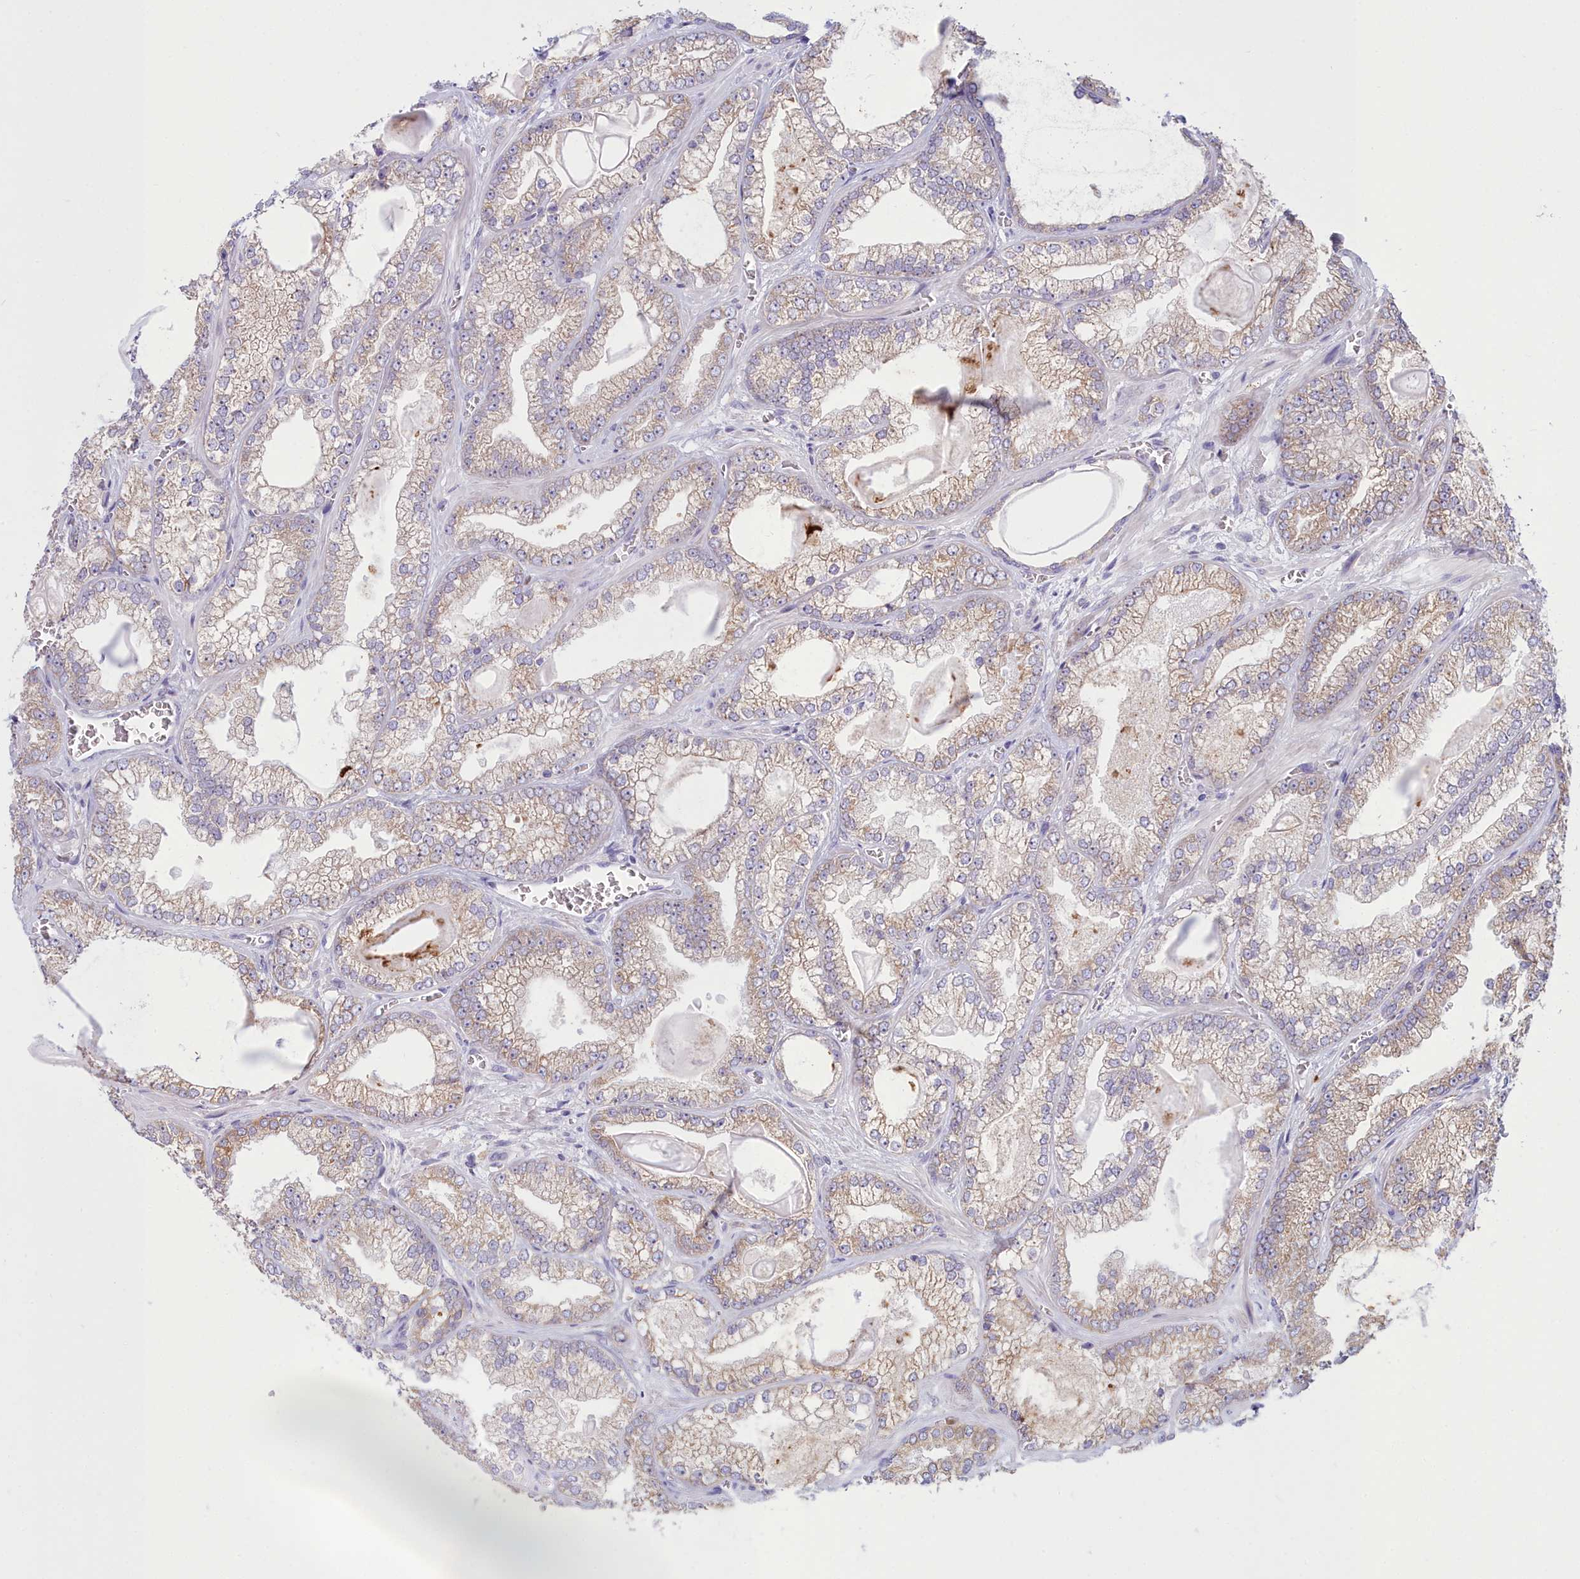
{"staining": {"intensity": "weak", "quantity": "25%-75%", "location": "cytoplasmic/membranous"}, "tissue": "prostate cancer", "cell_type": "Tumor cells", "image_type": "cancer", "snomed": [{"axis": "morphology", "description": "Adenocarcinoma, Low grade"}, {"axis": "topography", "description": "Prostate"}], "caption": "Immunohistochemical staining of human low-grade adenocarcinoma (prostate) displays low levels of weak cytoplasmic/membranous staining in approximately 25%-75% of tumor cells.", "gene": "HM13", "patient": {"sex": "male", "age": 57}}